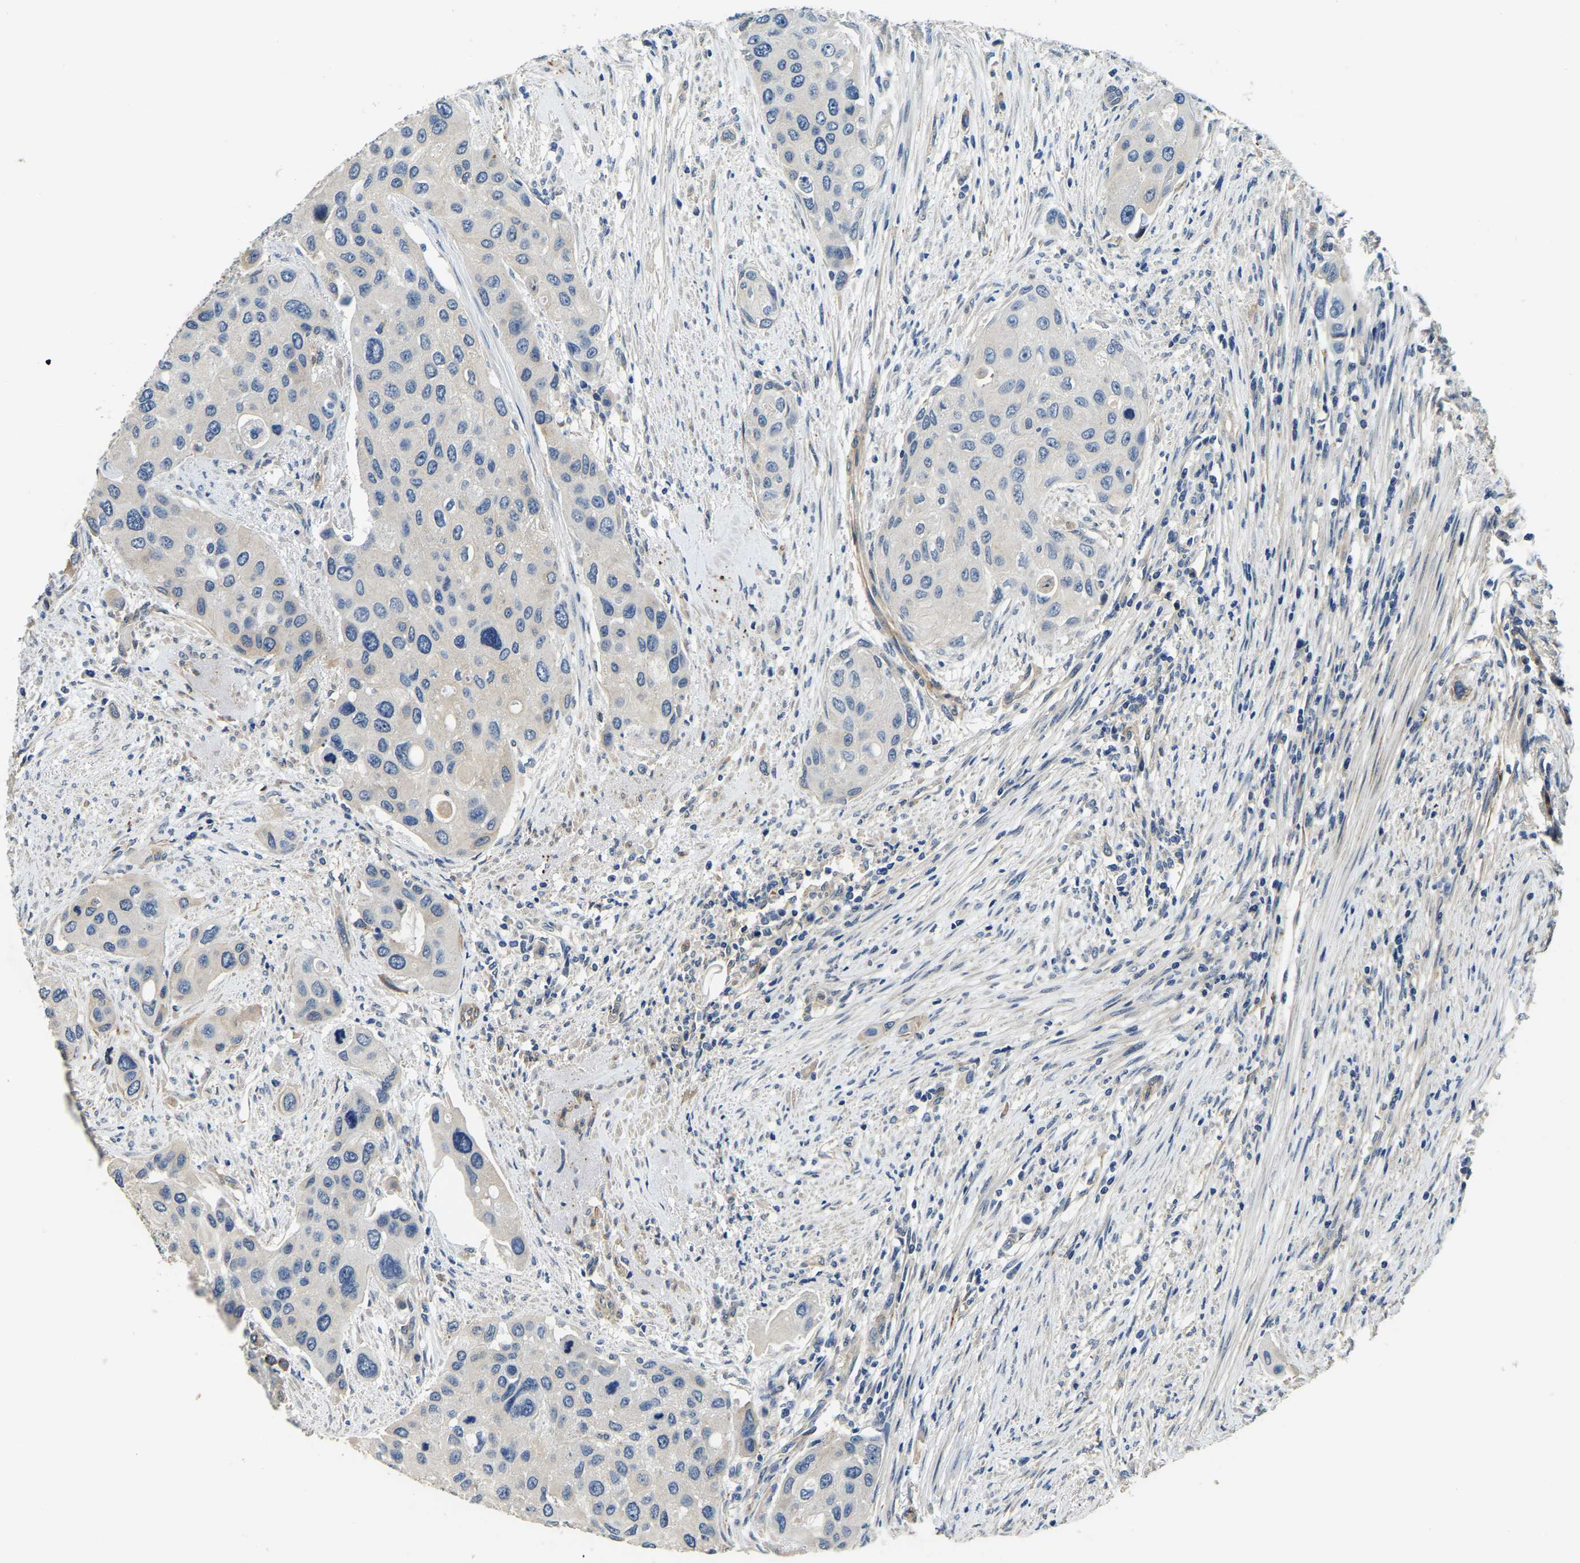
{"staining": {"intensity": "negative", "quantity": "none", "location": "none"}, "tissue": "urothelial cancer", "cell_type": "Tumor cells", "image_type": "cancer", "snomed": [{"axis": "morphology", "description": "Urothelial carcinoma, High grade"}, {"axis": "topography", "description": "Urinary bladder"}], "caption": "Human urothelial cancer stained for a protein using immunohistochemistry reveals no positivity in tumor cells.", "gene": "RNF39", "patient": {"sex": "female", "age": 56}}